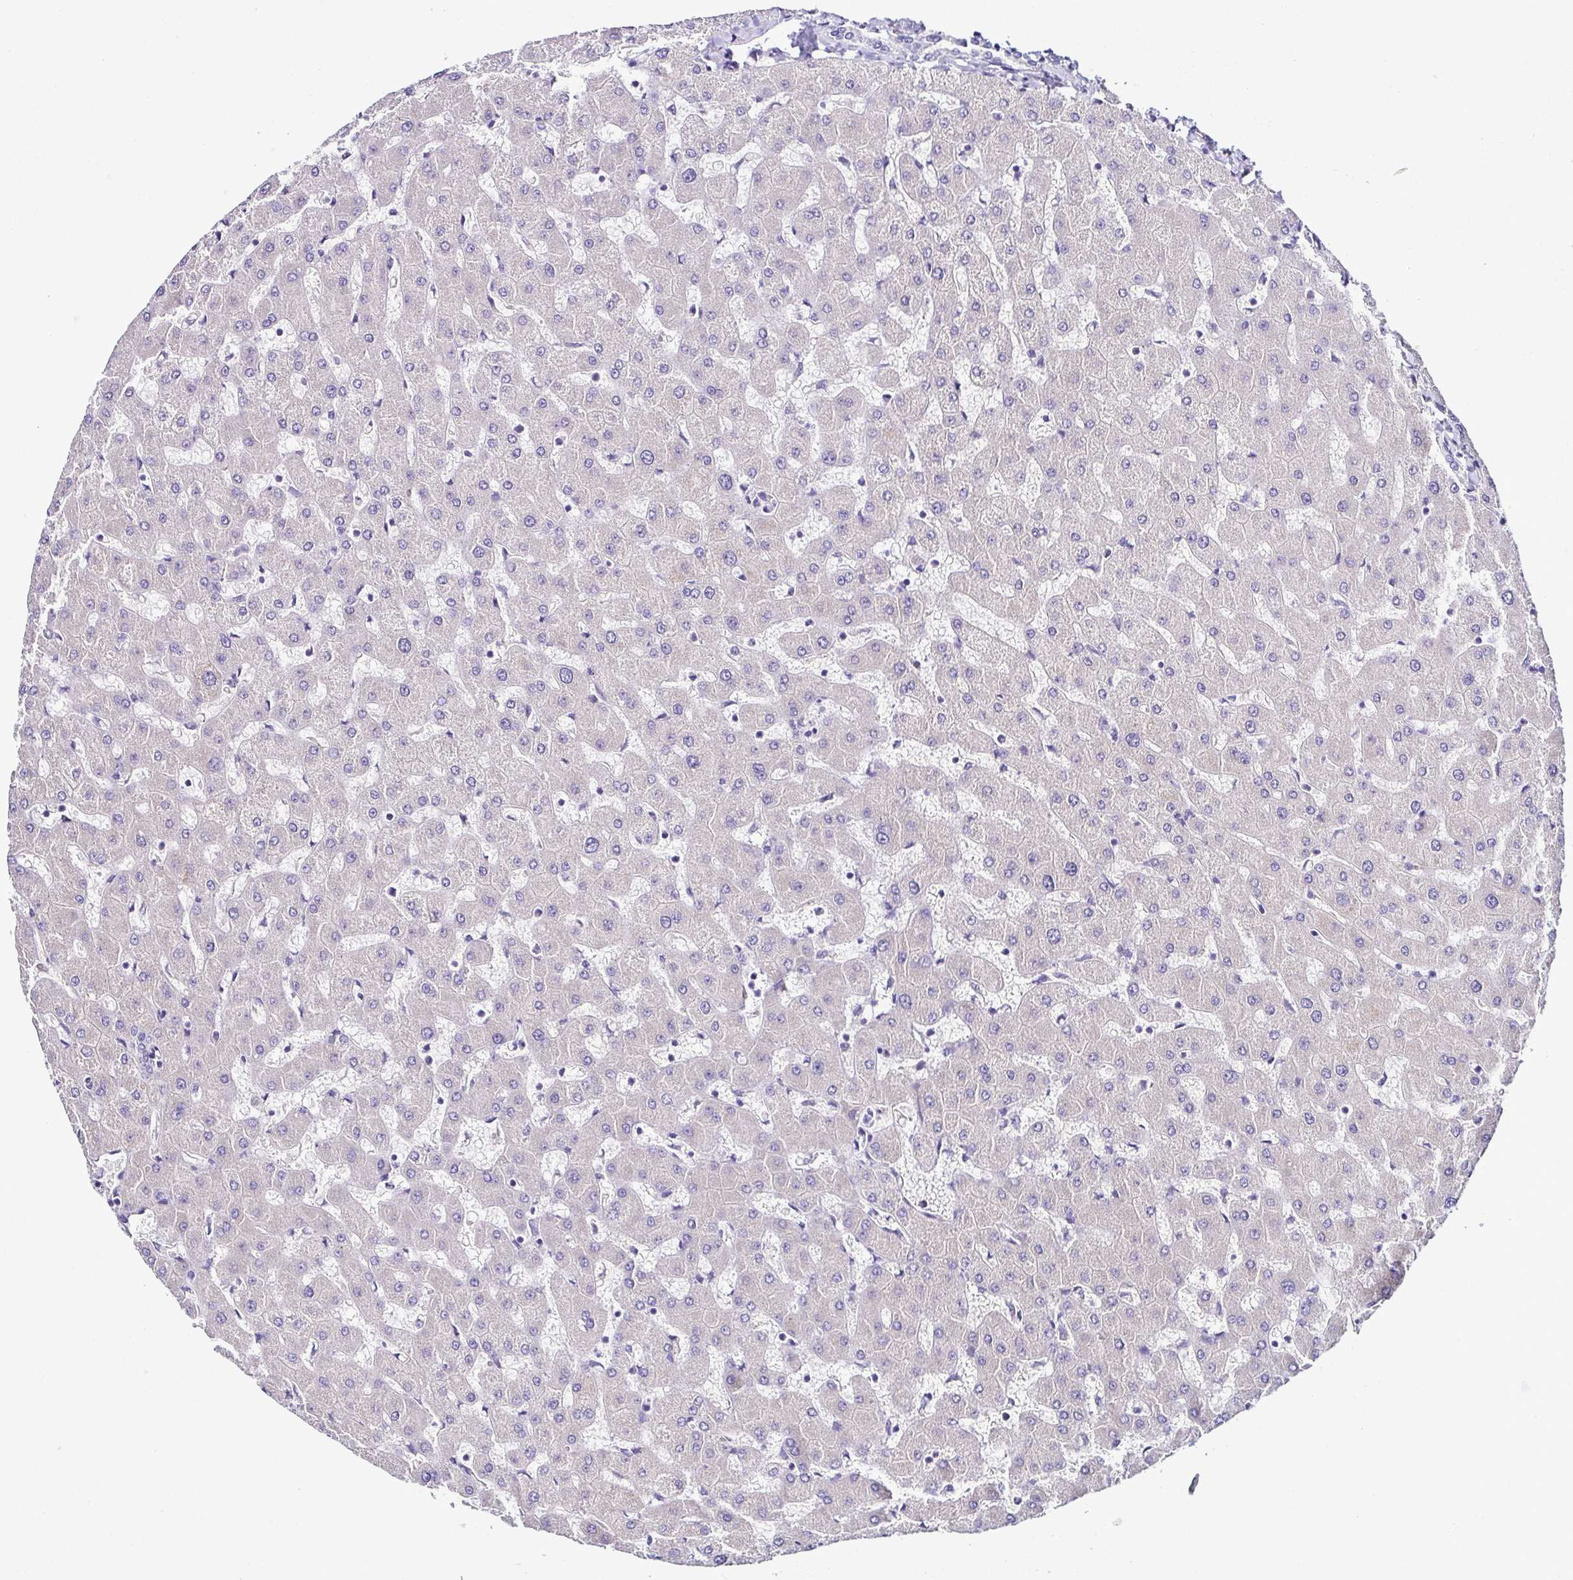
{"staining": {"intensity": "negative", "quantity": "none", "location": "none"}, "tissue": "liver", "cell_type": "Cholangiocytes", "image_type": "normal", "snomed": [{"axis": "morphology", "description": "Normal tissue, NOS"}, {"axis": "topography", "description": "Liver"}], "caption": "Immunohistochemistry (IHC) of benign human liver displays no expression in cholangiocytes.", "gene": "SRL", "patient": {"sex": "female", "age": 63}}